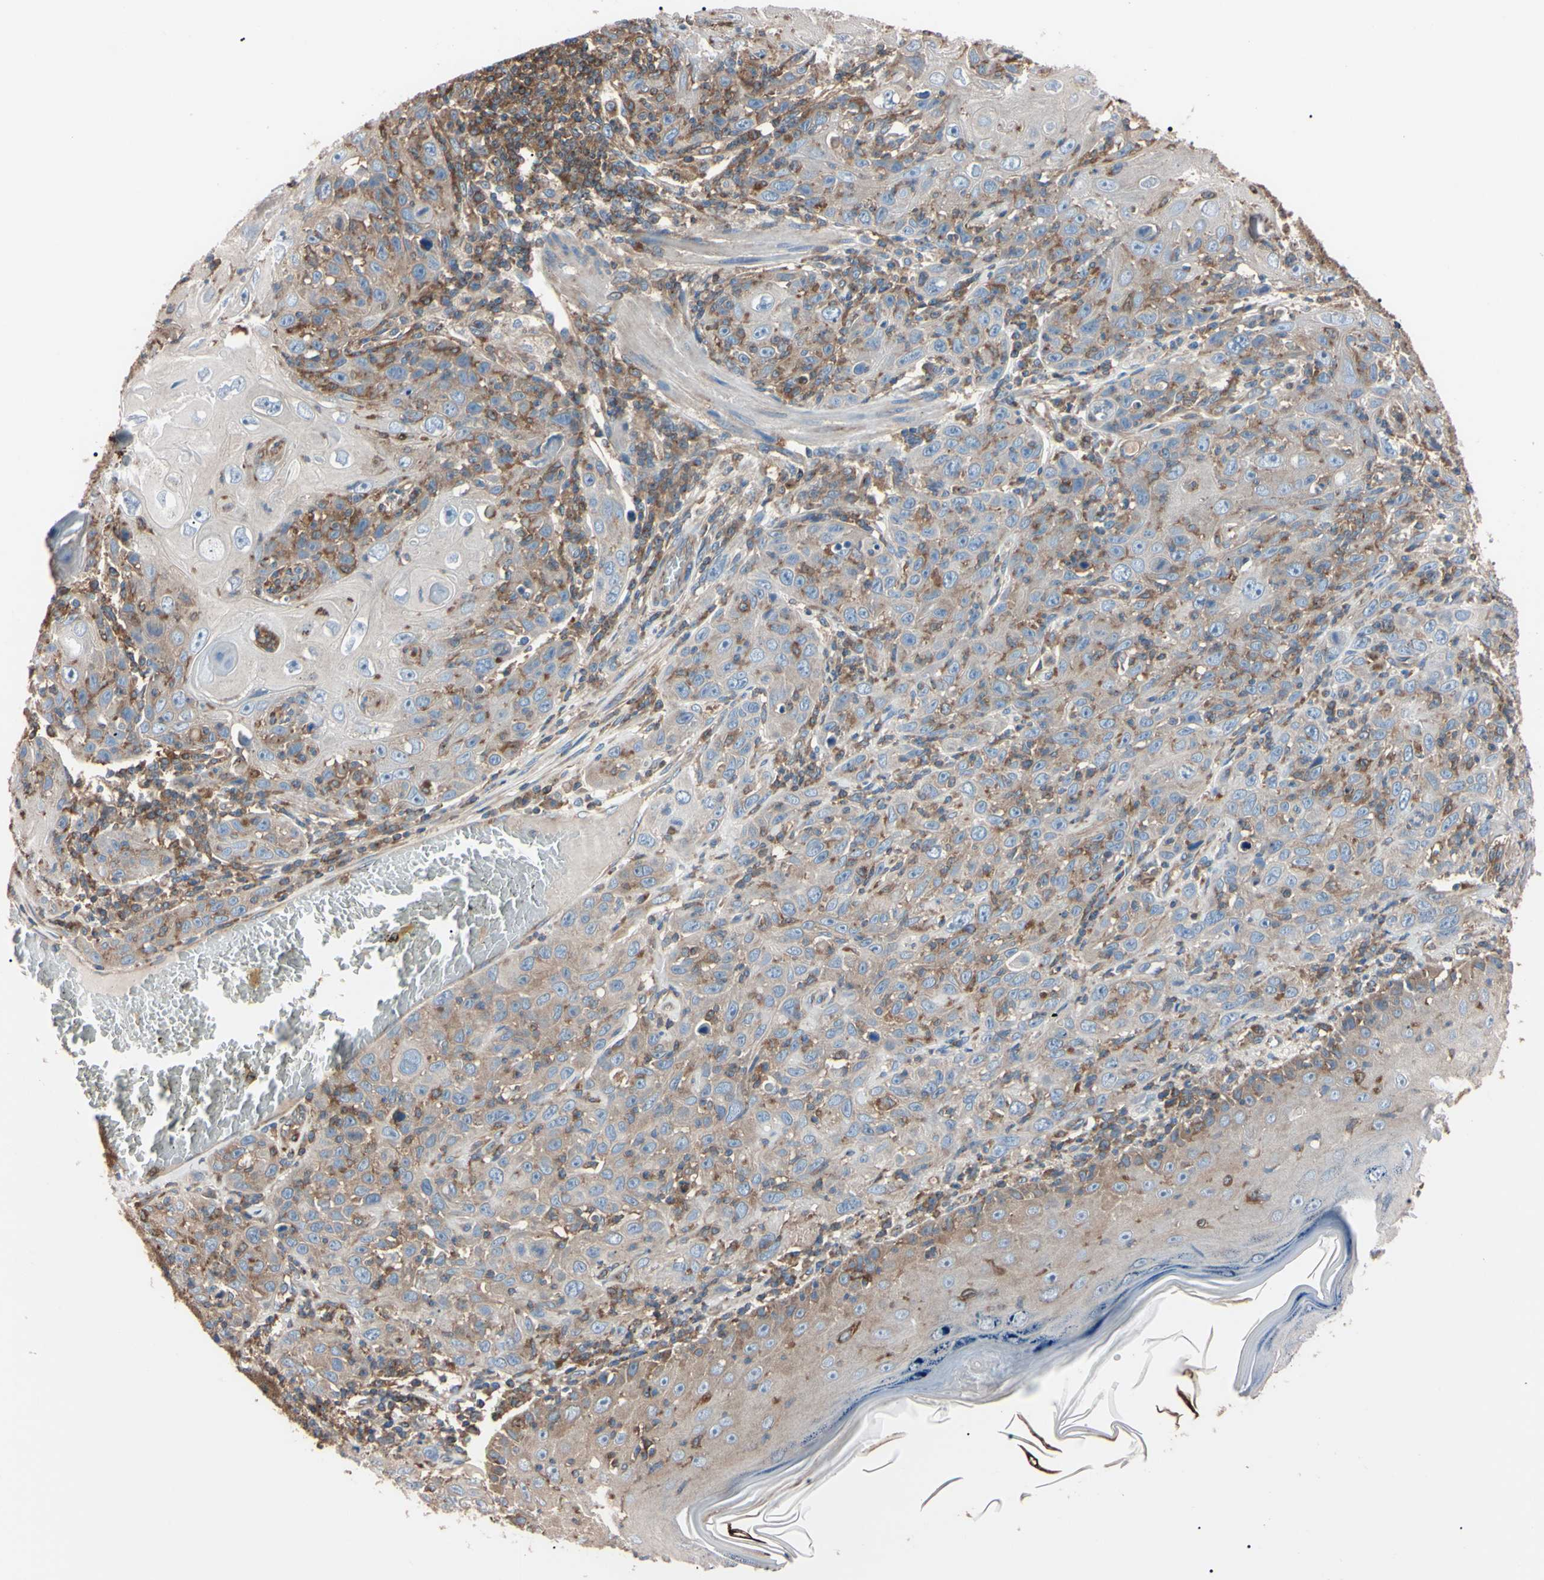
{"staining": {"intensity": "moderate", "quantity": "25%-75%", "location": "cytoplasmic/membranous"}, "tissue": "skin cancer", "cell_type": "Tumor cells", "image_type": "cancer", "snomed": [{"axis": "morphology", "description": "Squamous cell carcinoma, NOS"}, {"axis": "topography", "description": "Skin"}], "caption": "Skin cancer stained for a protein displays moderate cytoplasmic/membranous positivity in tumor cells.", "gene": "PRKACA", "patient": {"sex": "female", "age": 88}}